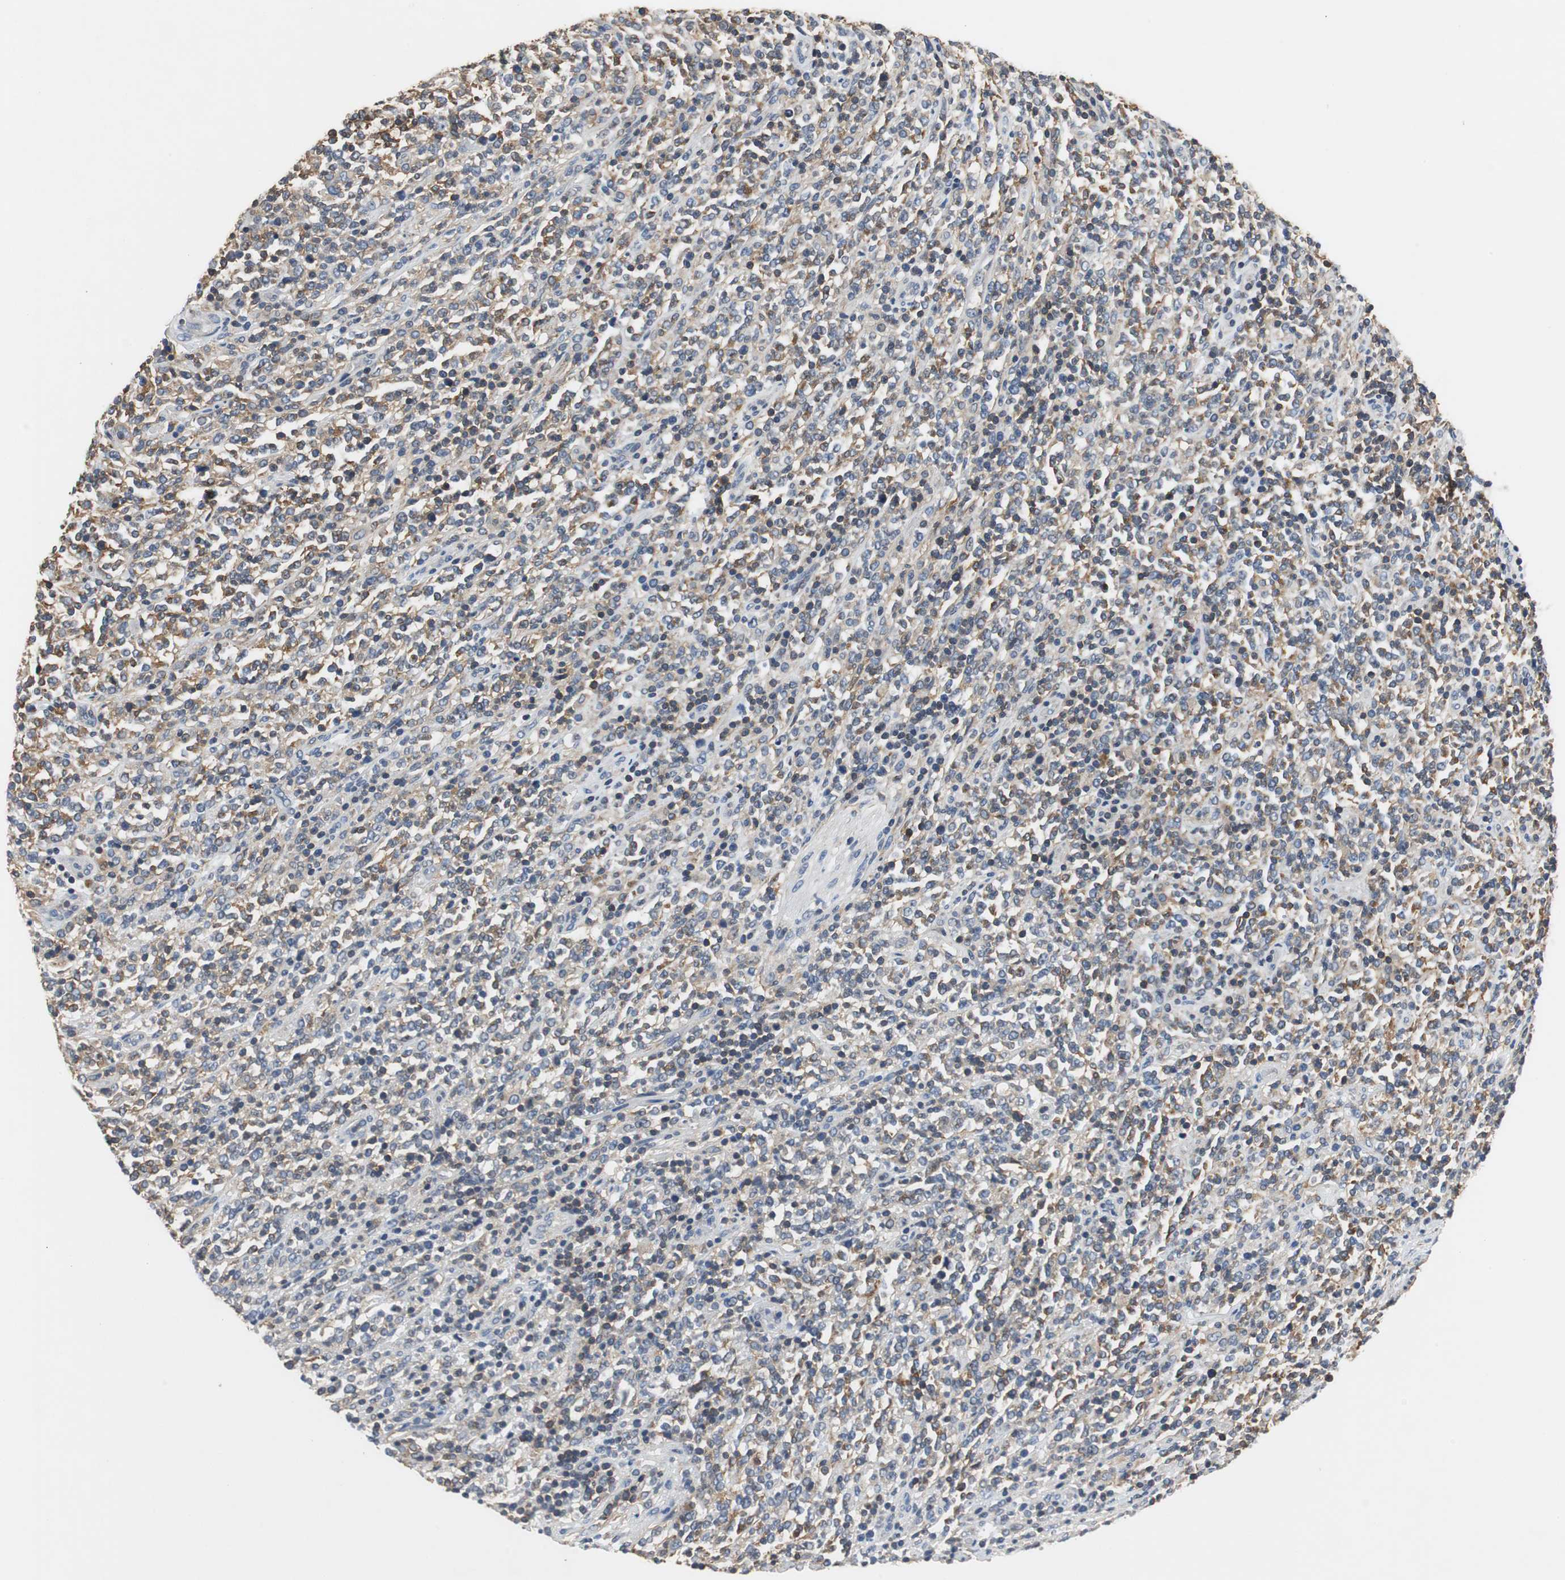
{"staining": {"intensity": "moderate", "quantity": "25%-75%", "location": "cytoplasmic/membranous"}, "tissue": "lymphoma", "cell_type": "Tumor cells", "image_type": "cancer", "snomed": [{"axis": "morphology", "description": "Malignant lymphoma, non-Hodgkin's type, High grade"}, {"axis": "topography", "description": "Soft tissue"}], "caption": "Immunohistochemical staining of high-grade malignant lymphoma, non-Hodgkin's type exhibits moderate cytoplasmic/membranous protein staining in approximately 25%-75% of tumor cells. Nuclei are stained in blue.", "gene": "SLC19A2", "patient": {"sex": "male", "age": 18}}